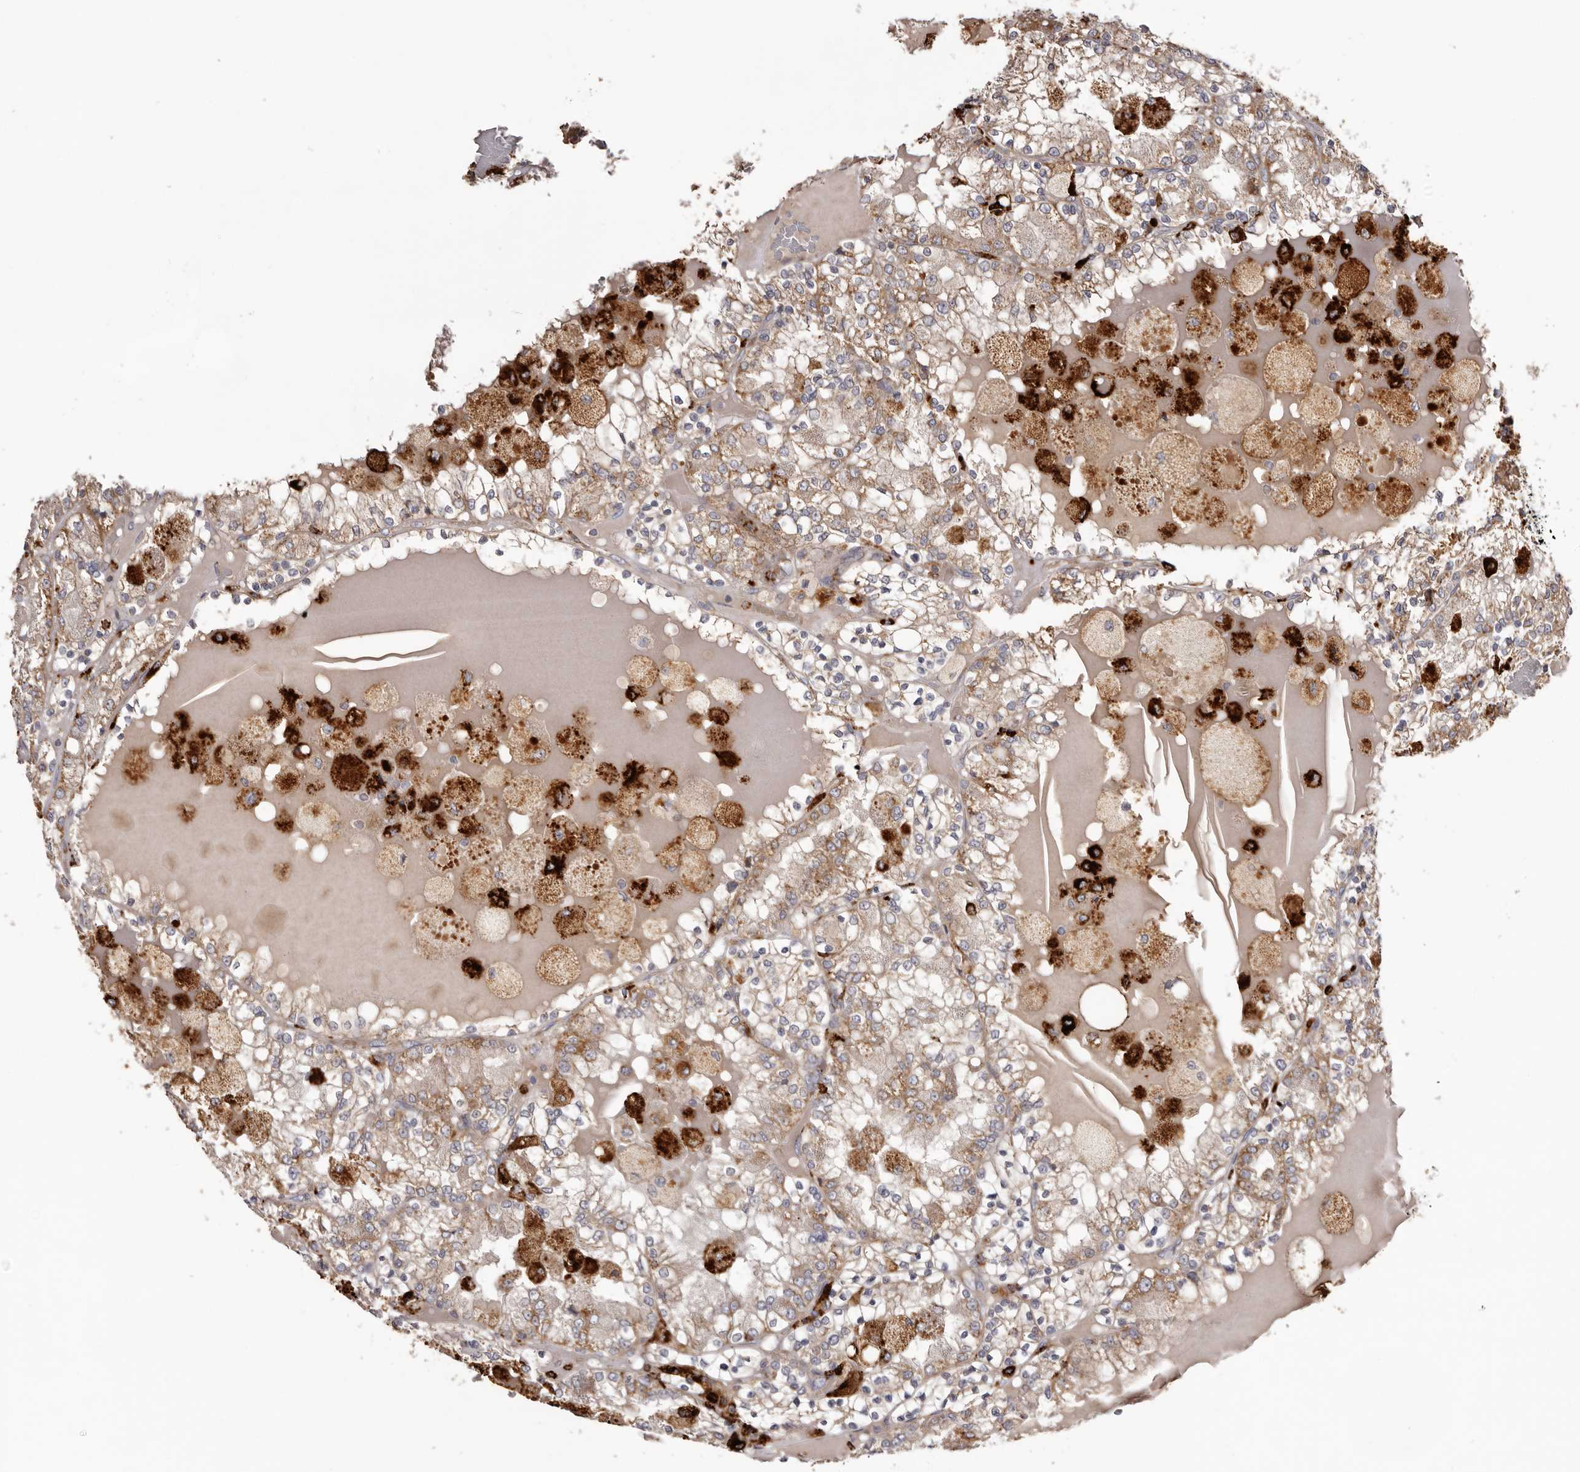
{"staining": {"intensity": "moderate", "quantity": ">75%", "location": "cytoplasmic/membranous"}, "tissue": "renal cancer", "cell_type": "Tumor cells", "image_type": "cancer", "snomed": [{"axis": "morphology", "description": "Adenocarcinoma, NOS"}, {"axis": "topography", "description": "Kidney"}], "caption": "Tumor cells display medium levels of moderate cytoplasmic/membranous expression in approximately >75% of cells in renal cancer. (IHC, brightfield microscopy, high magnification).", "gene": "MECR", "patient": {"sex": "female", "age": 56}}